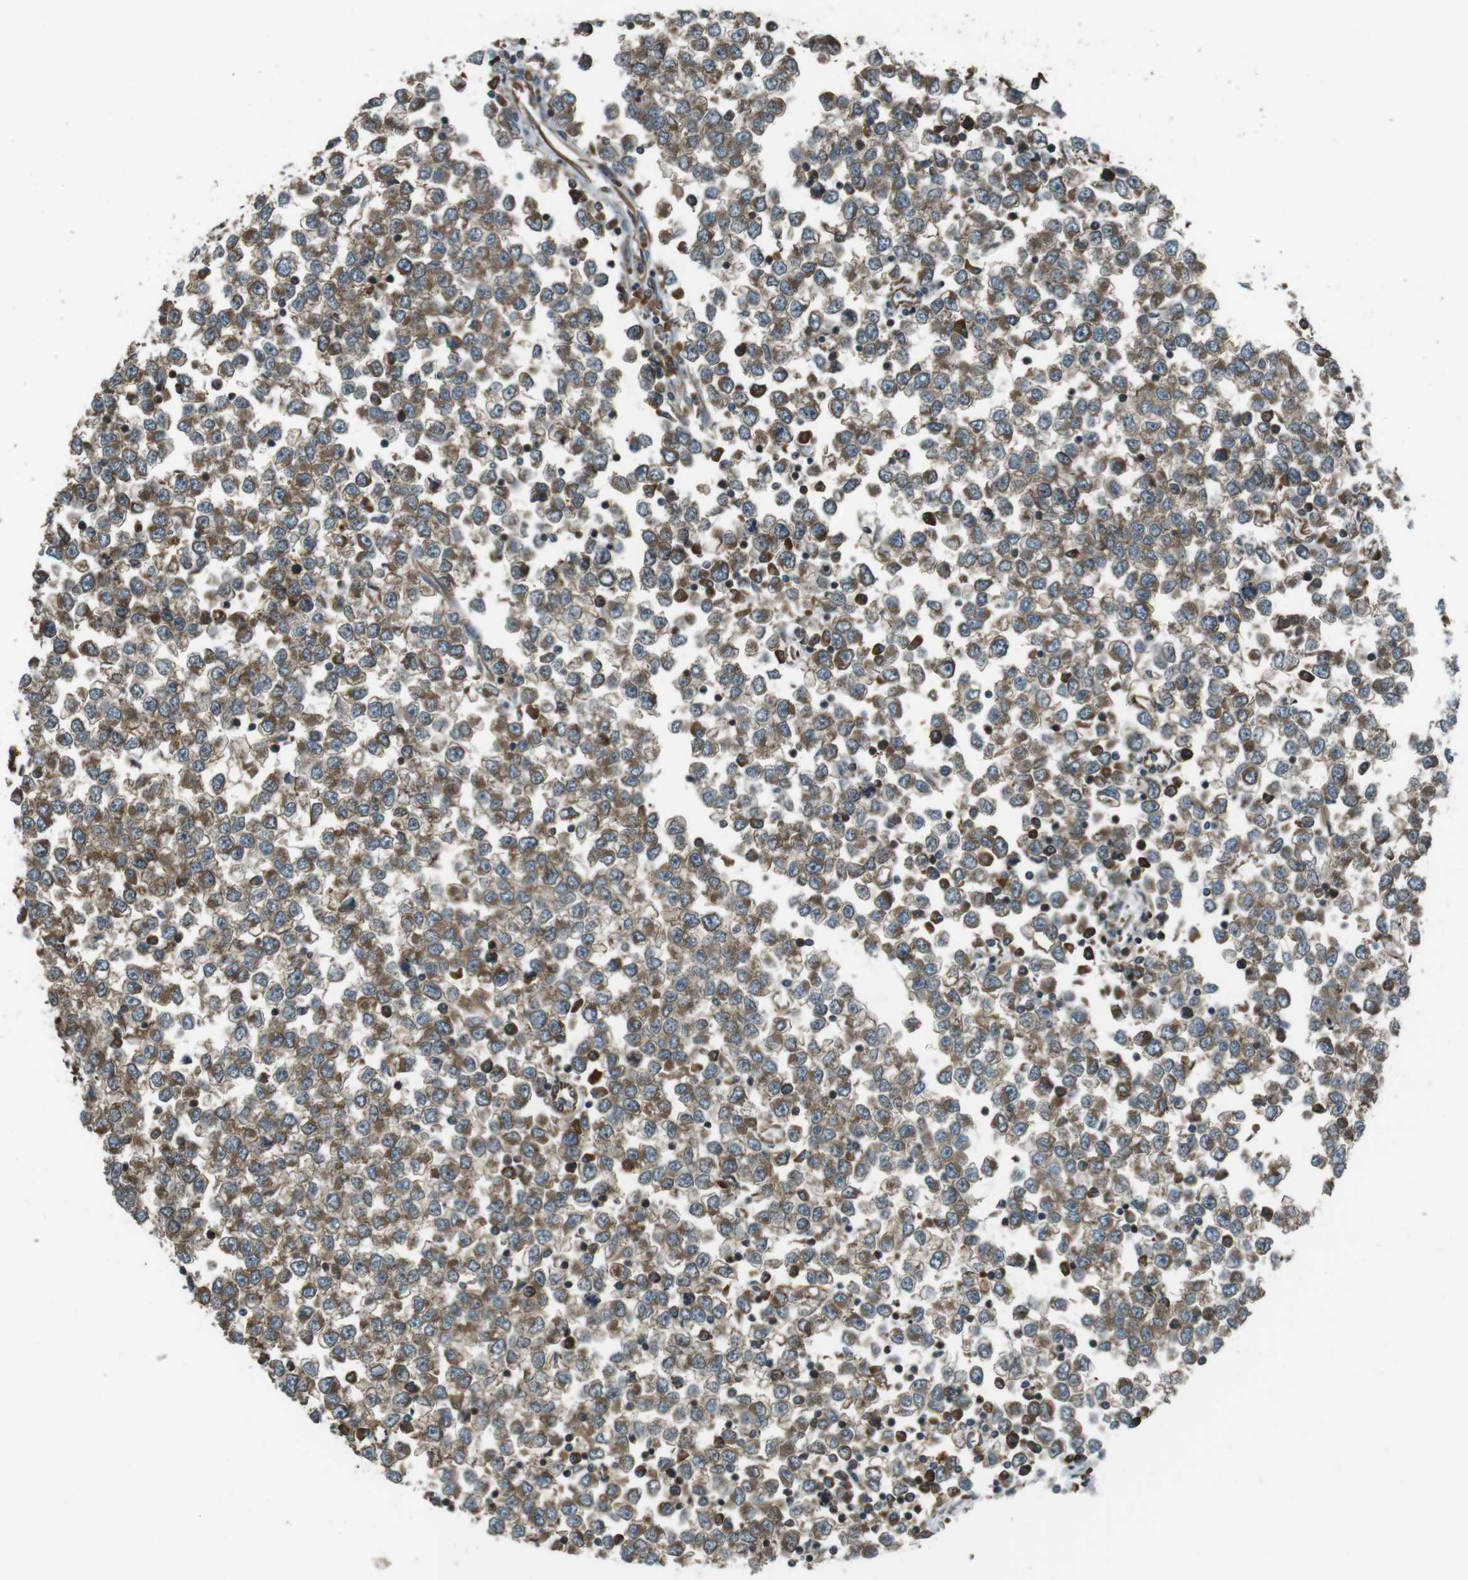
{"staining": {"intensity": "moderate", "quantity": ">75%", "location": "cytoplasmic/membranous"}, "tissue": "testis cancer", "cell_type": "Tumor cells", "image_type": "cancer", "snomed": [{"axis": "morphology", "description": "Seminoma, NOS"}, {"axis": "topography", "description": "Testis"}], "caption": "An image showing moderate cytoplasmic/membranous staining in about >75% of tumor cells in seminoma (testis), as visualized by brown immunohistochemical staining.", "gene": "PA2G4", "patient": {"sex": "male", "age": 65}}